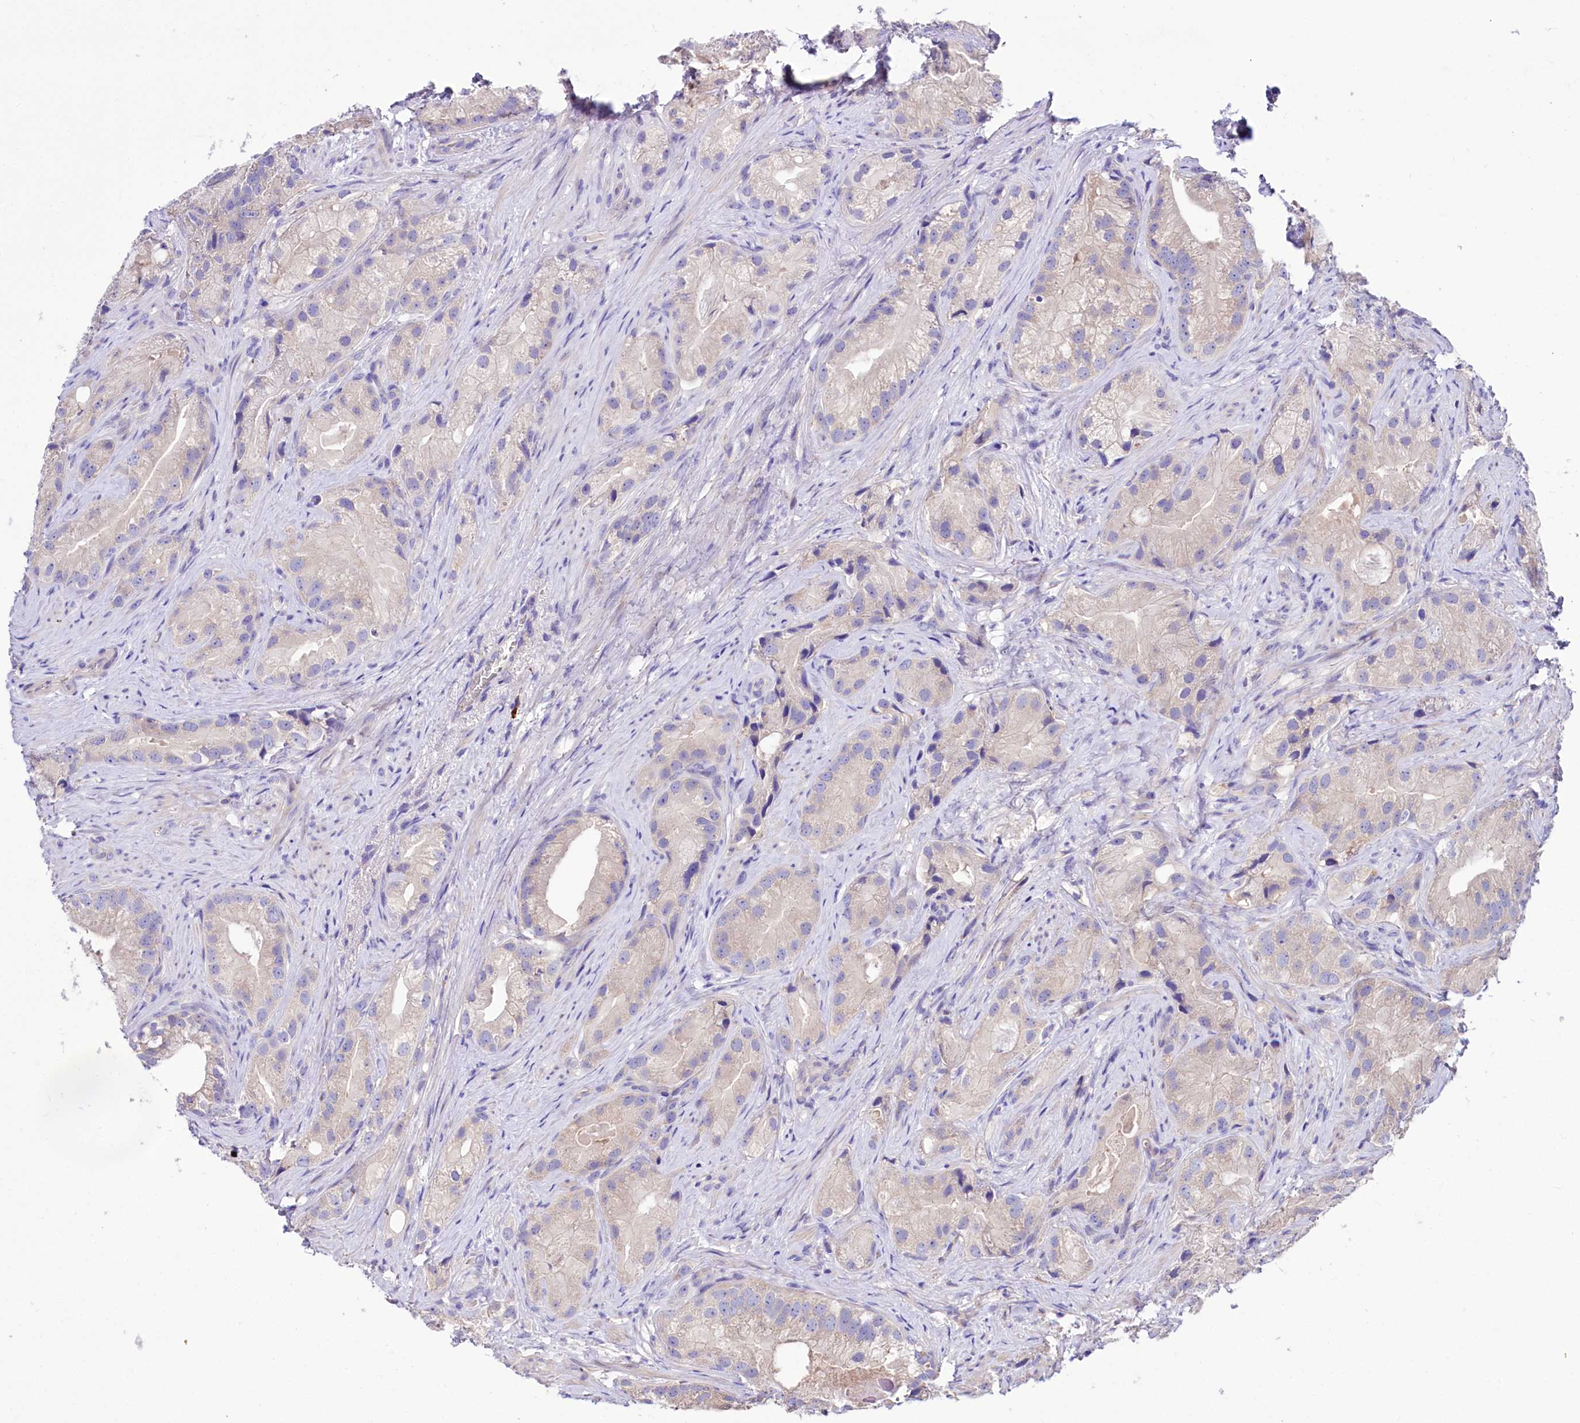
{"staining": {"intensity": "negative", "quantity": "none", "location": "none"}, "tissue": "prostate cancer", "cell_type": "Tumor cells", "image_type": "cancer", "snomed": [{"axis": "morphology", "description": "Adenocarcinoma, Low grade"}, {"axis": "topography", "description": "Prostate"}], "caption": "The image shows no staining of tumor cells in prostate cancer.", "gene": "ABHD5", "patient": {"sex": "male", "age": 71}}